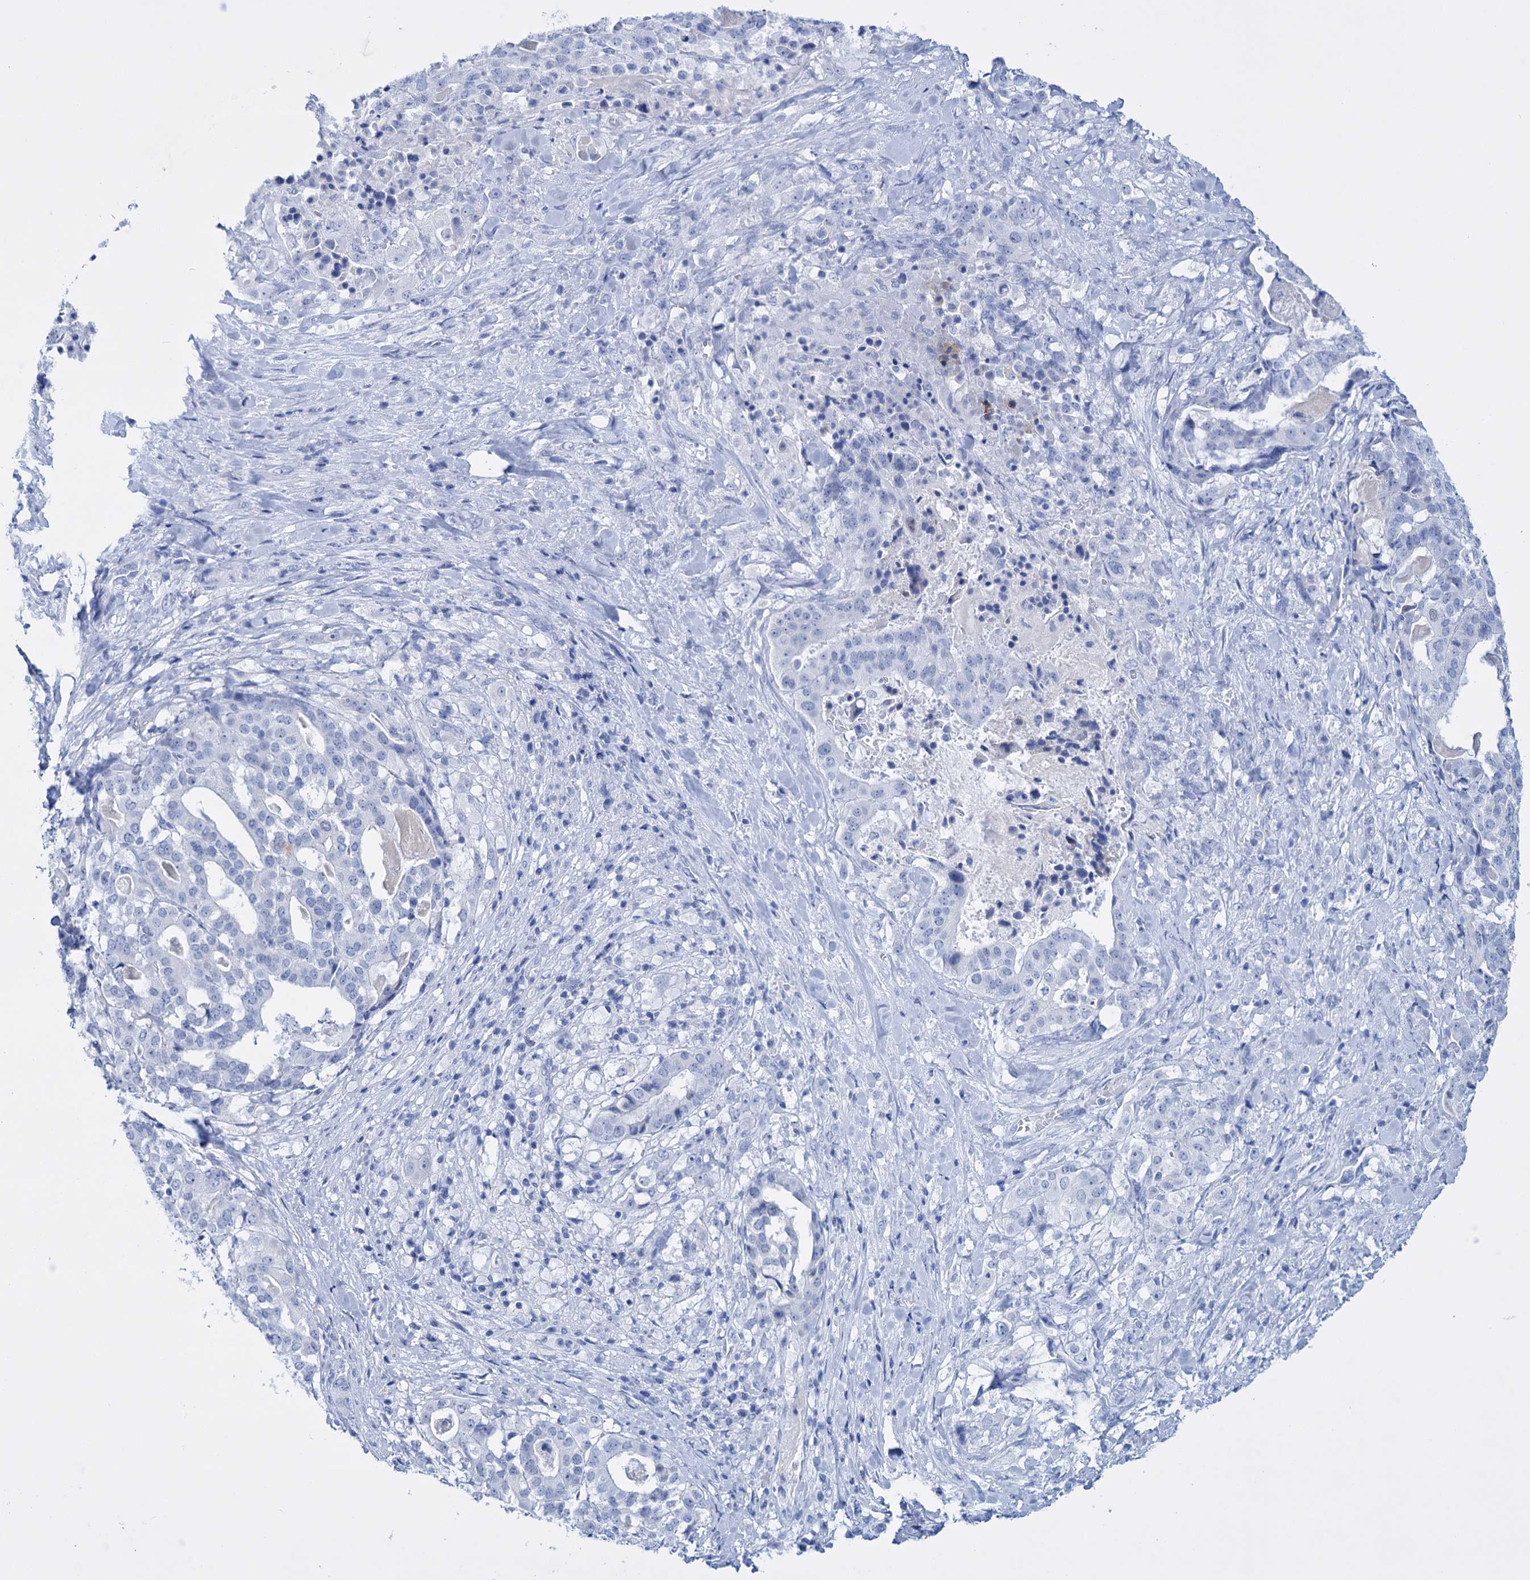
{"staining": {"intensity": "negative", "quantity": "none", "location": "none"}, "tissue": "stomach cancer", "cell_type": "Tumor cells", "image_type": "cancer", "snomed": [{"axis": "morphology", "description": "Adenocarcinoma, NOS"}, {"axis": "topography", "description": "Stomach"}], "caption": "DAB (3,3'-diaminobenzidine) immunohistochemical staining of human stomach cancer (adenocarcinoma) displays no significant staining in tumor cells.", "gene": "FBXW12", "patient": {"sex": "male", "age": 48}}